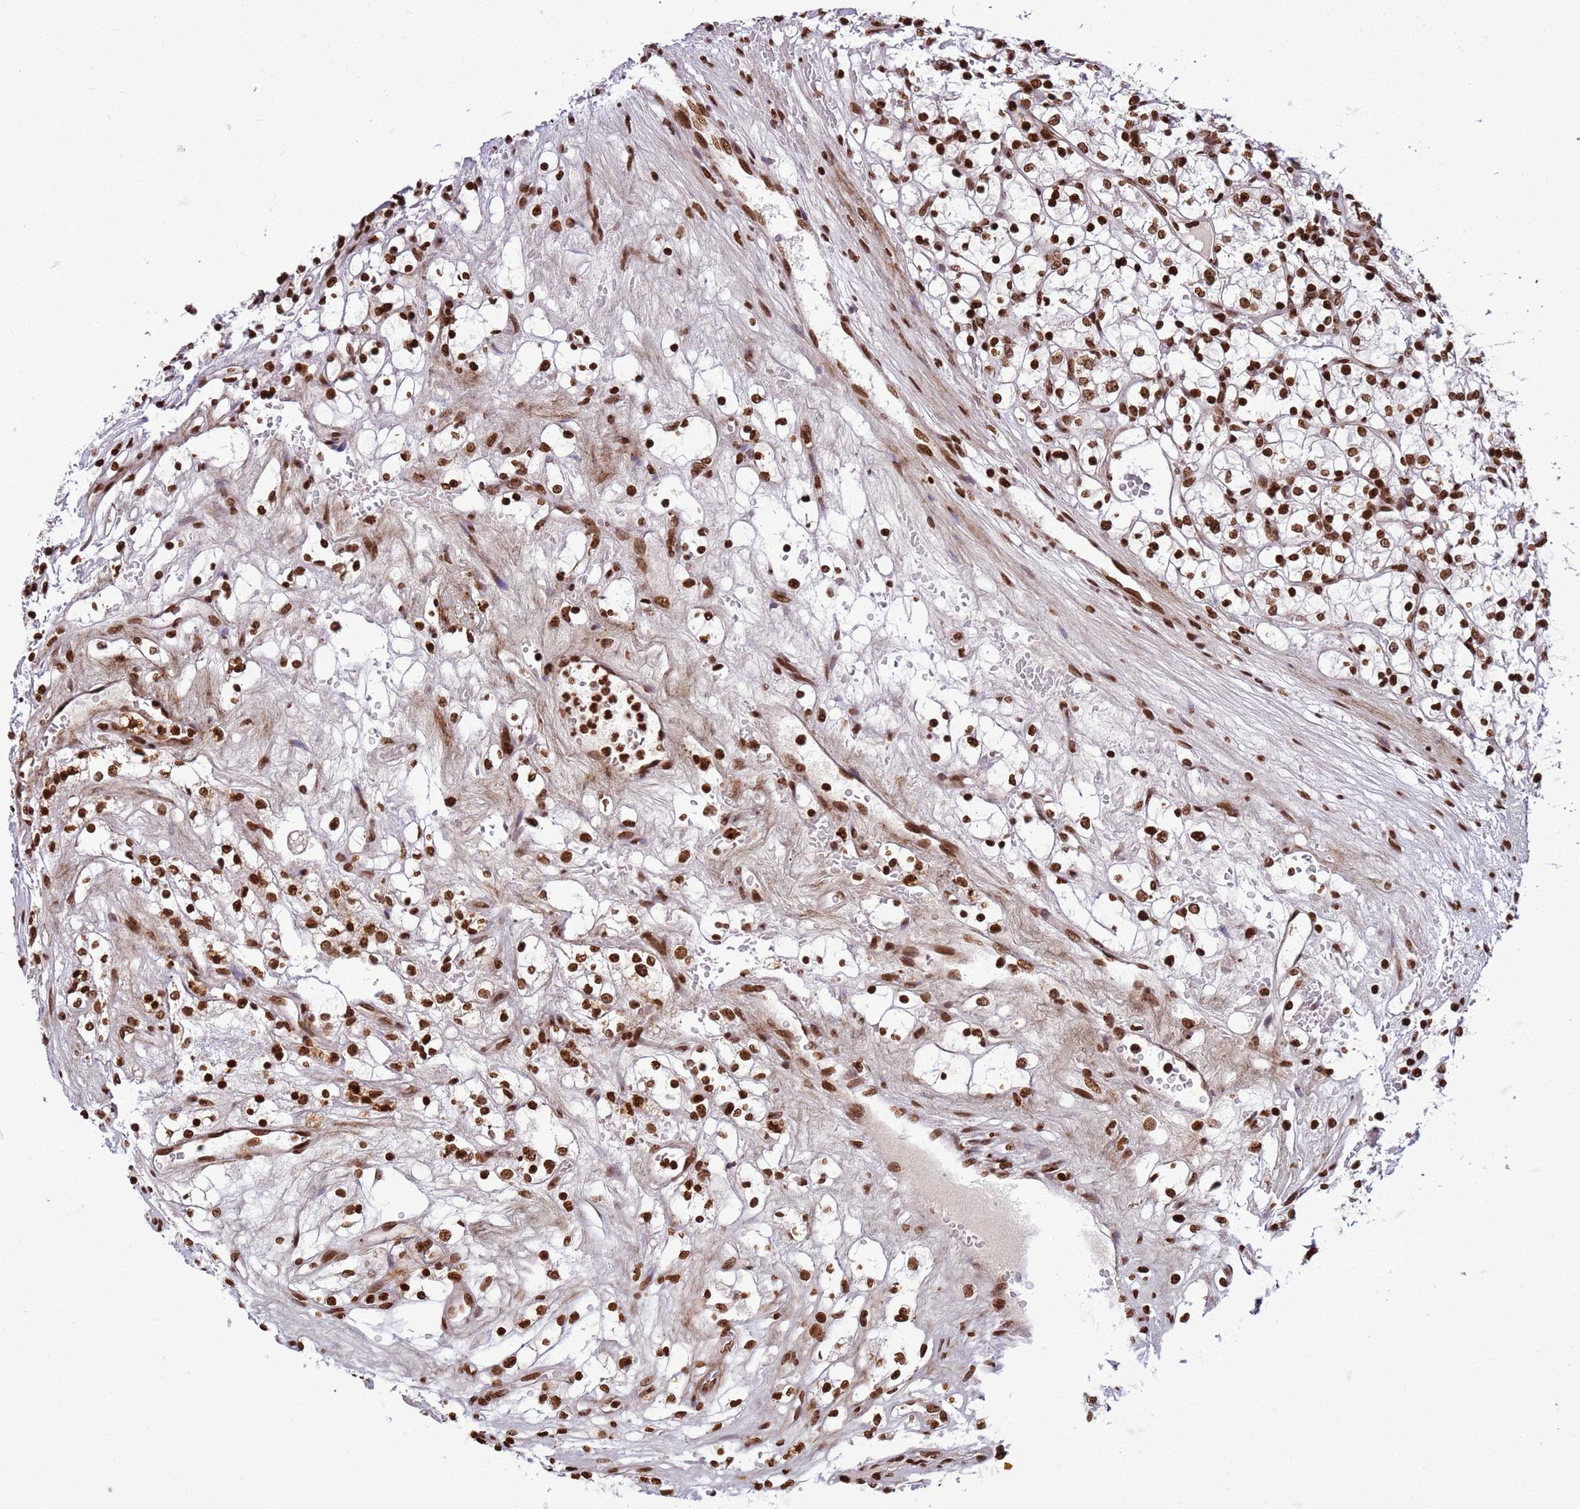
{"staining": {"intensity": "strong", "quantity": ">75%", "location": "nuclear"}, "tissue": "renal cancer", "cell_type": "Tumor cells", "image_type": "cancer", "snomed": [{"axis": "morphology", "description": "Adenocarcinoma, NOS"}, {"axis": "topography", "description": "Kidney"}], "caption": "High-magnification brightfield microscopy of renal cancer stained with DAB (brown) and counterstained with hematoxylin (blue). tumor cells exhibit strong nuclear positivity is seen in approximately>75% of cells.", "gene": "H3-3B", "patient": {"sex": "female", "age": 69}}